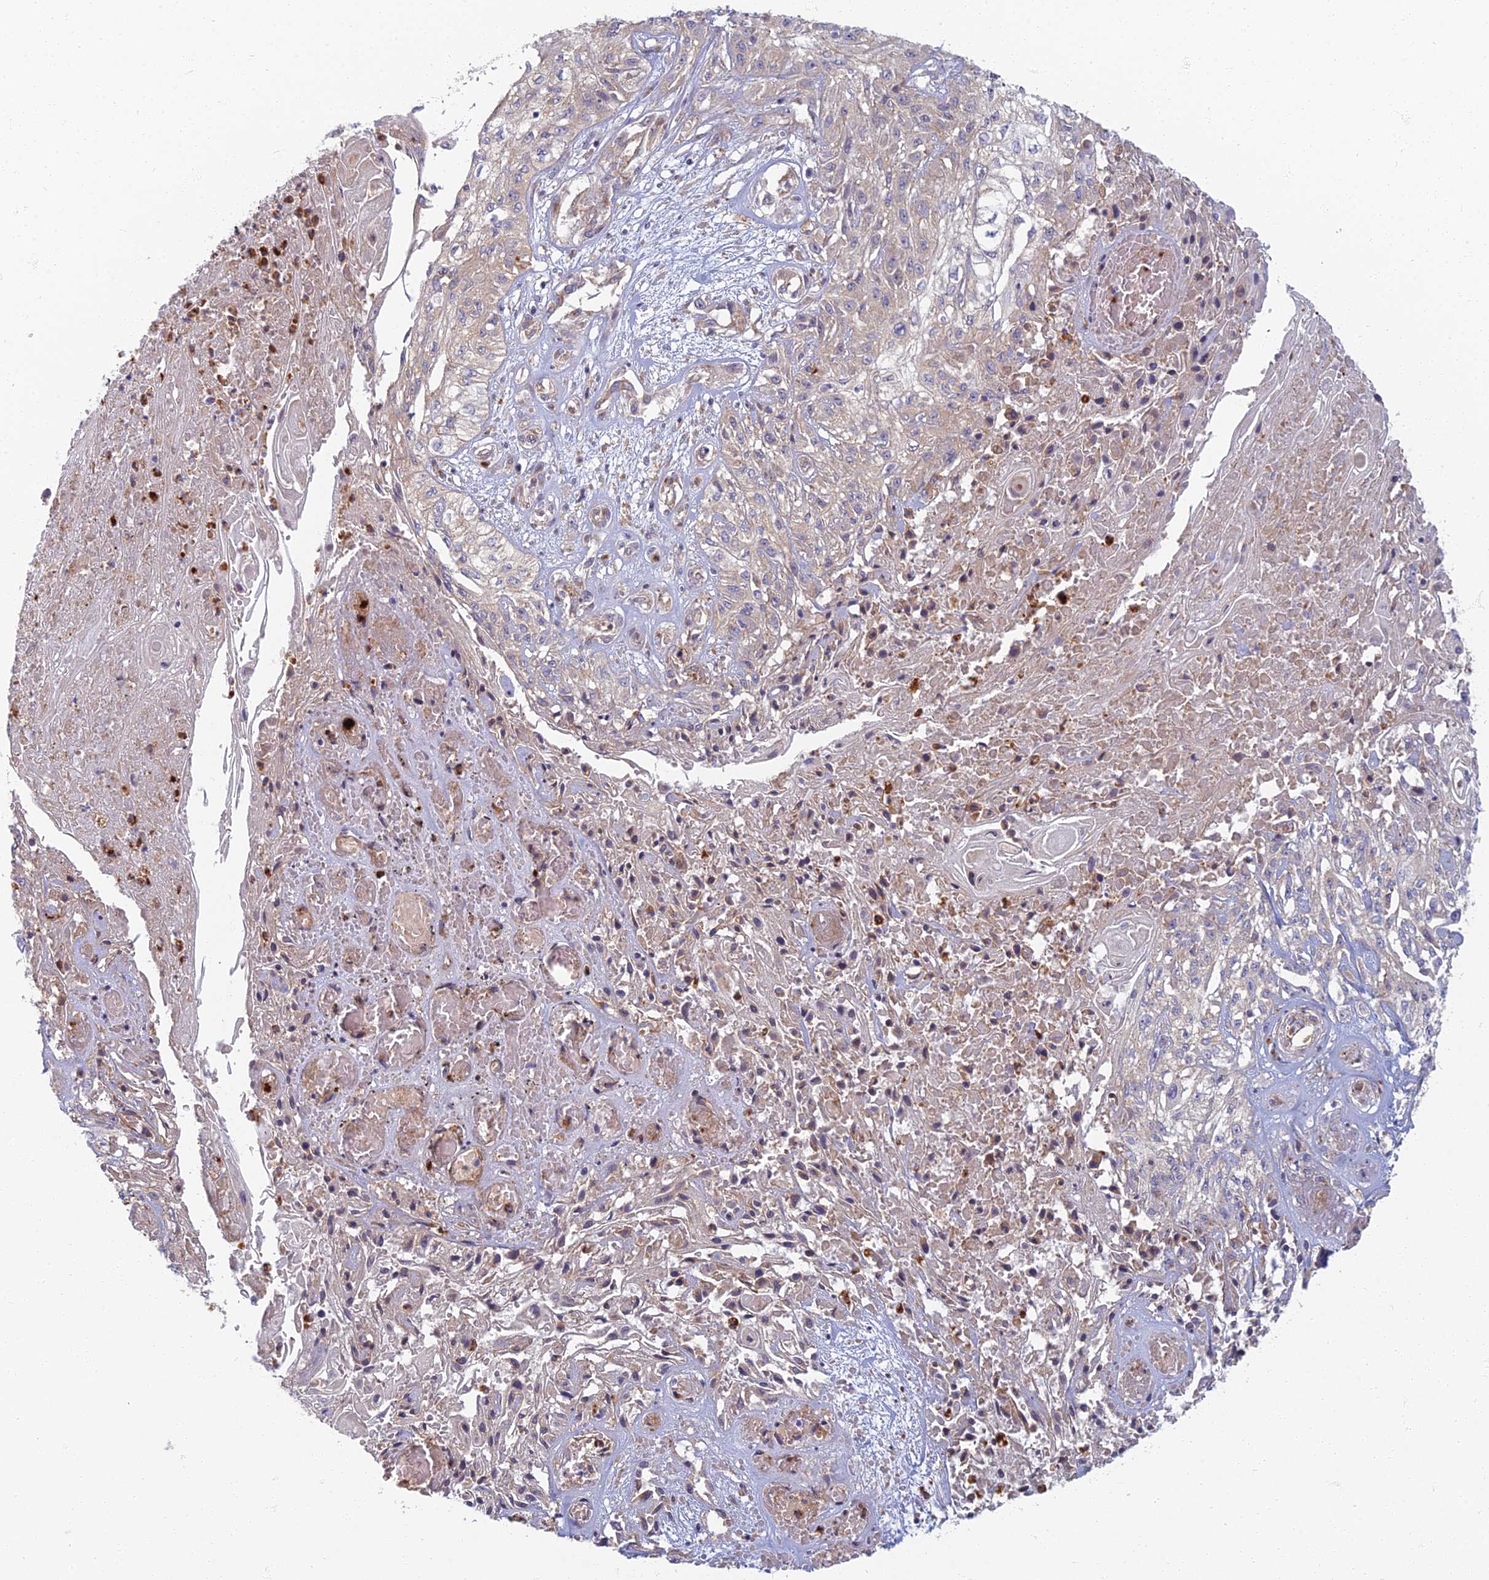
{"staining": {"intensity": "weak", "quantity": "25%-75%", "location": "cytoplasmic/membranous"}, "tissue": "skin cancer", "cell_type": "Tumor cells", "image_type": "cancer", "snomed": [{"axis": "morphology", "description": "Squamous cell carcinoma, NOS"}, {"axis": "morphology", "description": "Squamous cell carcinoma, metastatic, NOS"}, {"axis": "topography", "description": "Skin"}, {"axis": "topography", "description": "Lymph node"}], "caption": "Immunohistochemical staining of squamous cell carcinoma (skin) demonstrates weak cytoplasmic/membranous protein expression in about 25%-75% of tumor cells.", "gene": "PROX2", "patient": {"sex": "male", "age": 75}}